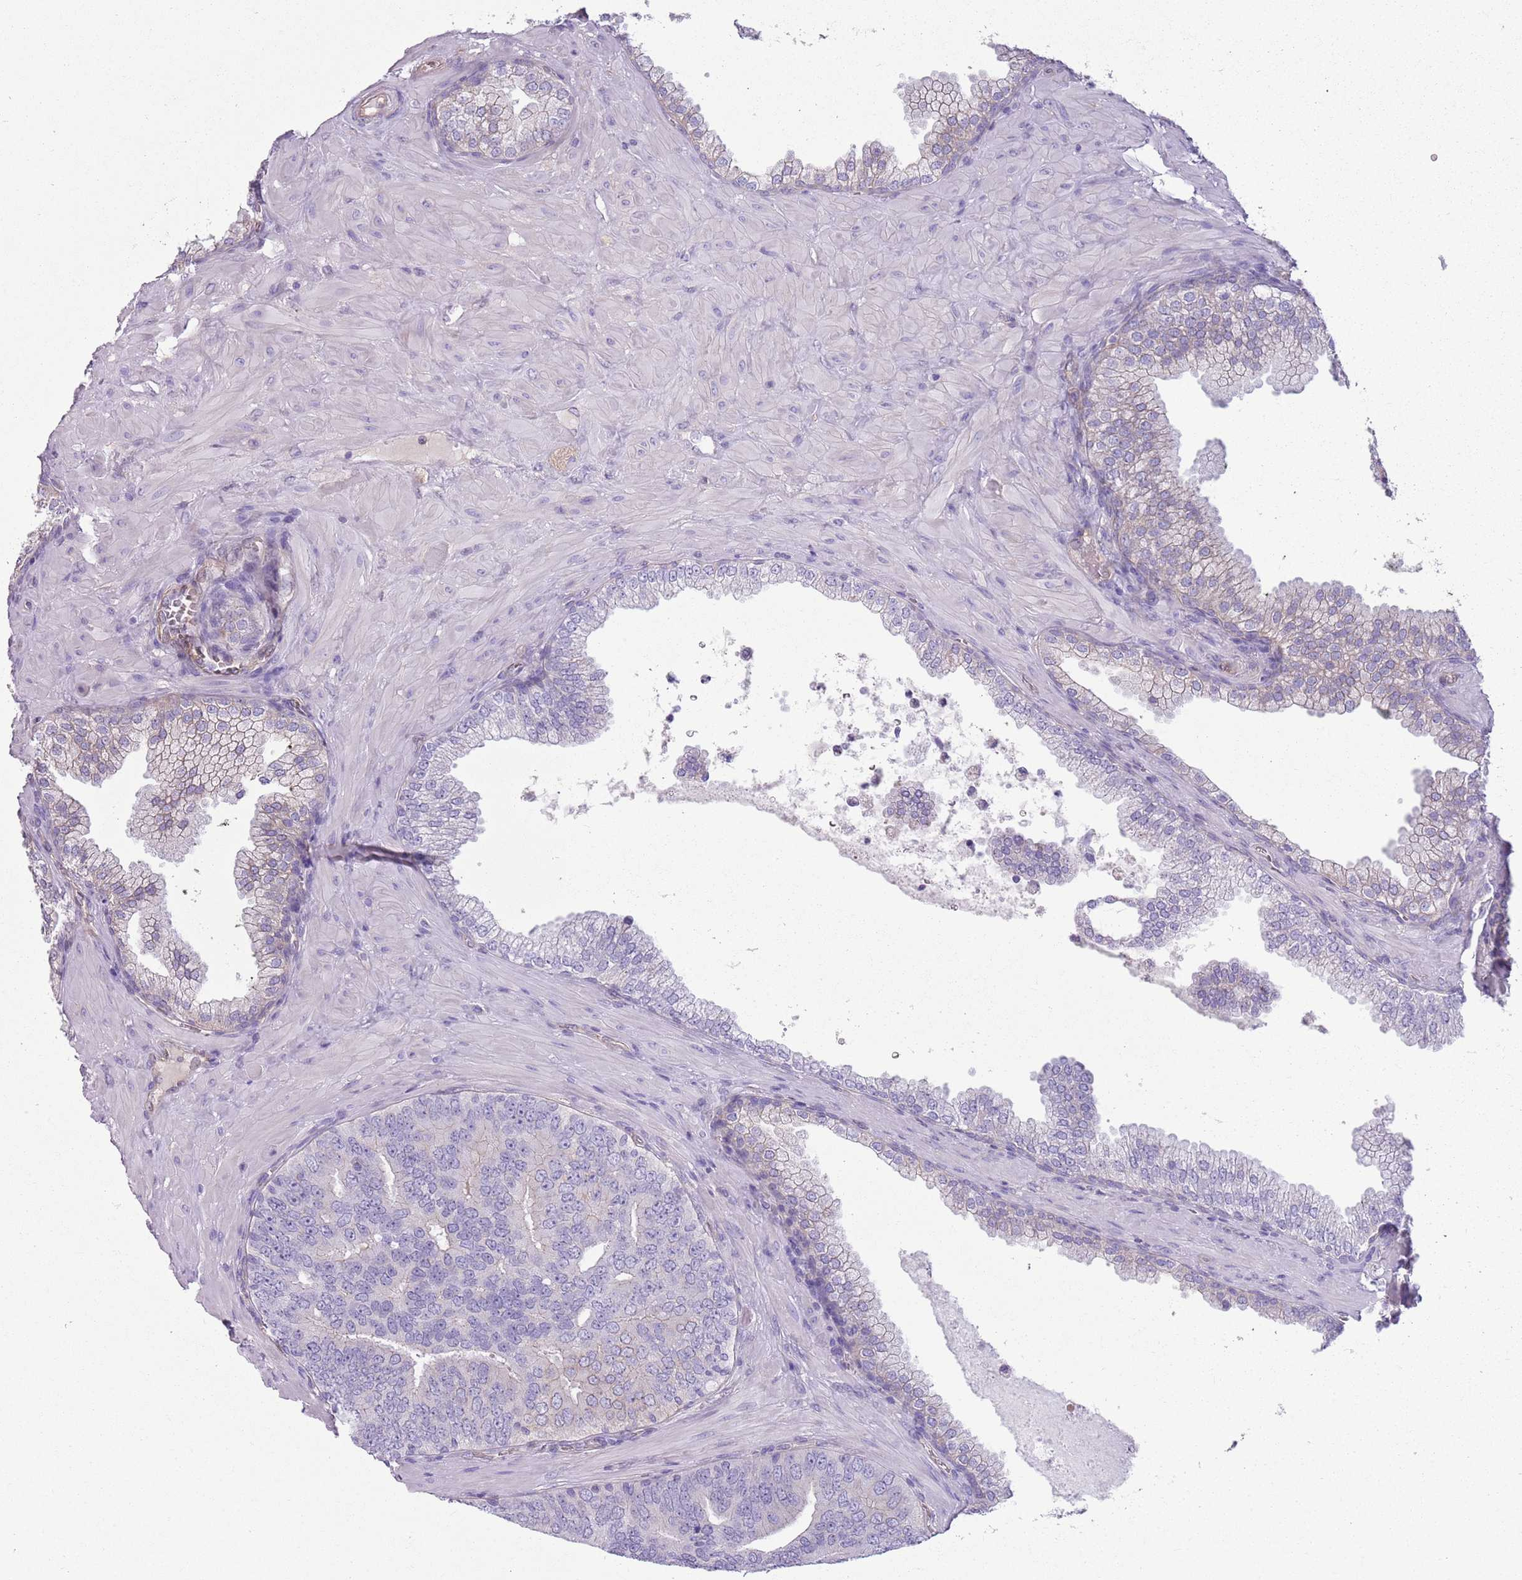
{"staining": {"intensity": "weak", "quantity": "<25%", "location": "cytoplasmic/membranous"}, "tissue": "prostate cancer", "cell_type": "Tumor cells", "image_type": "cancer", "snomed": [{"axis": "morphology", "description": "Adenocarcinoma, High grade"}, {"axis": "topography", "description": "Prostate"}], "caption": "There is no significant expression in tumor cells of prostate cancer (adenocarcinoma (high-grade)).", "gene": "RBP3", "patient": {"sex": "male", "age": 55}}